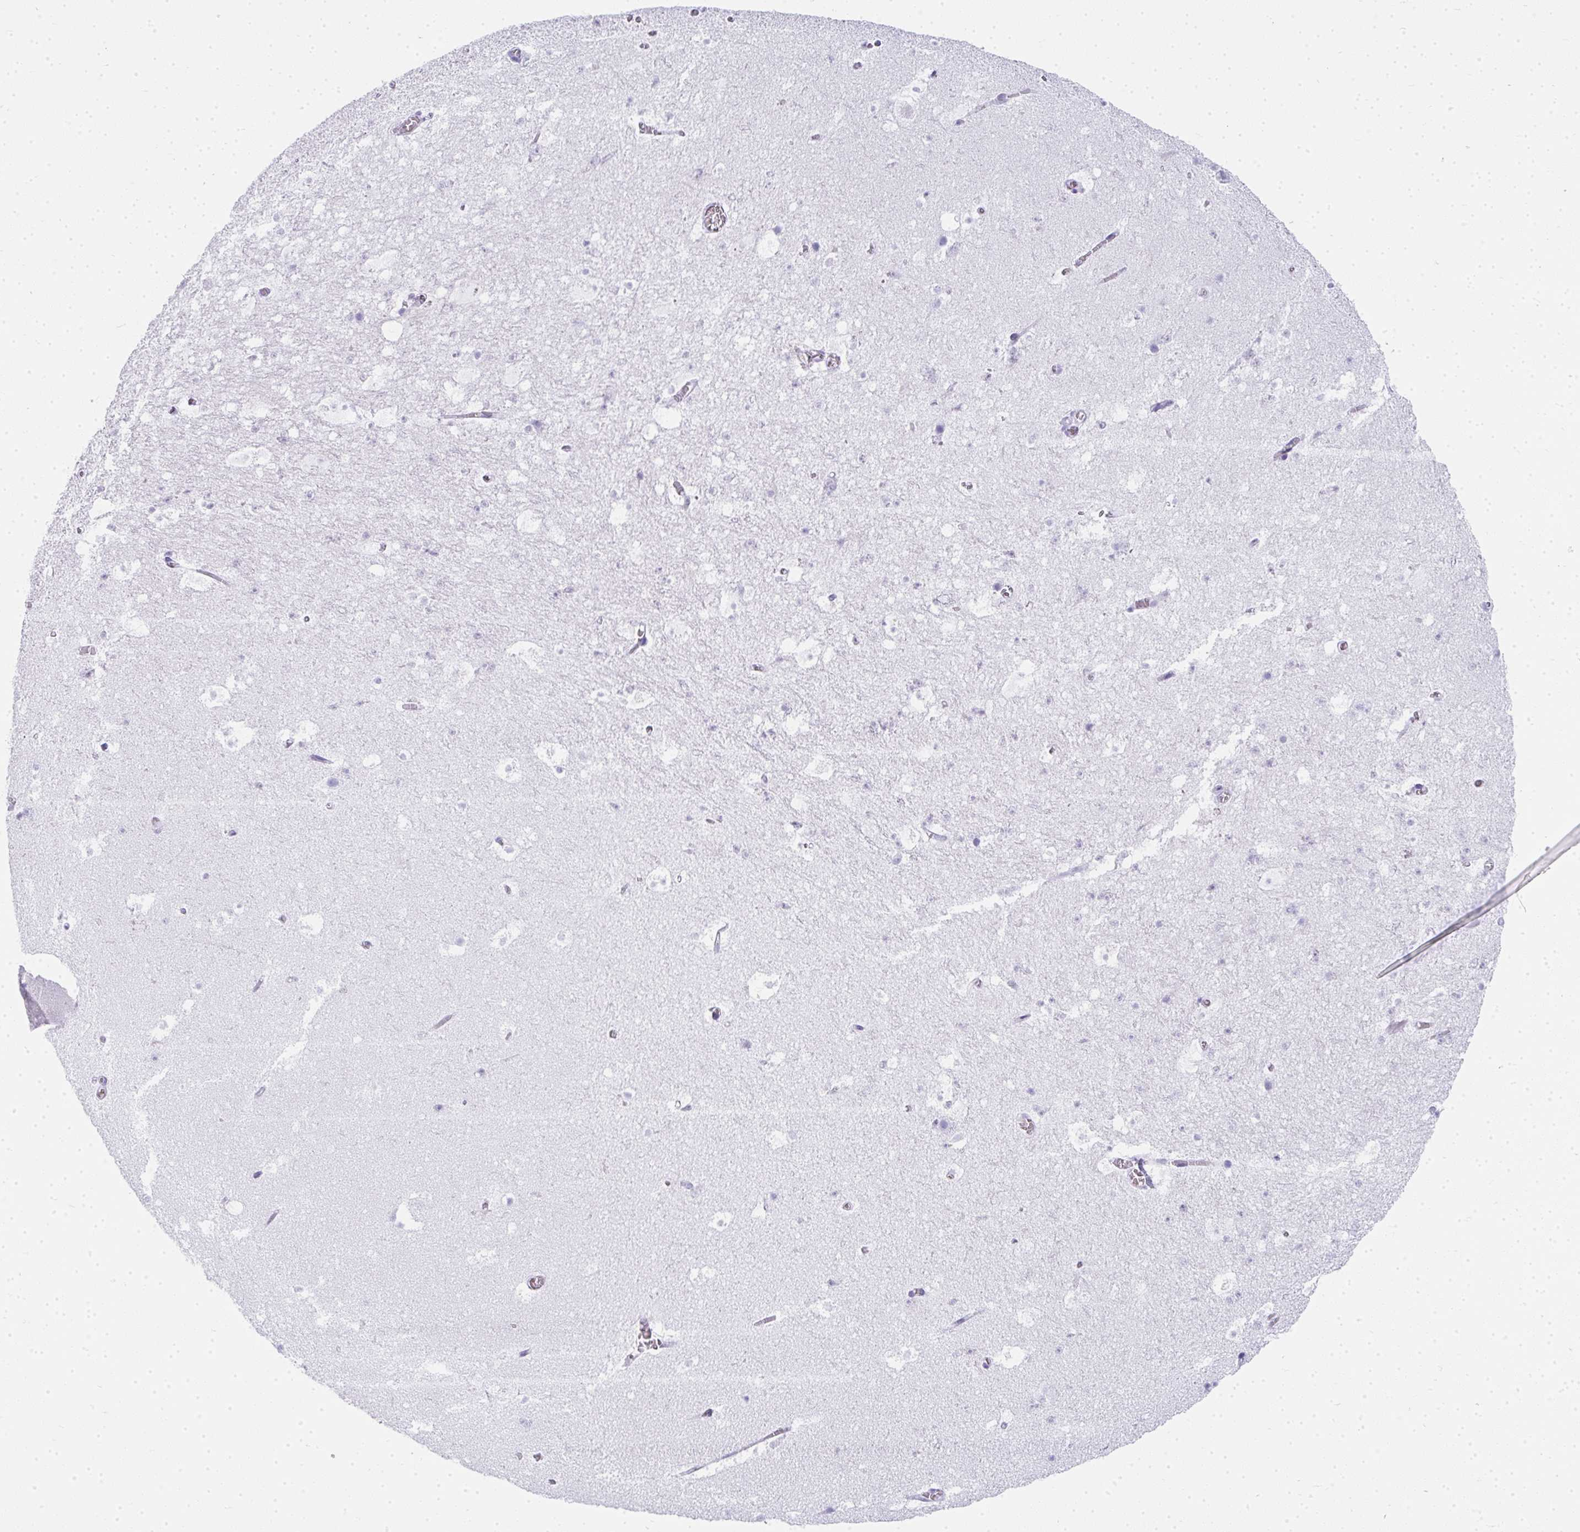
{"staining": {"intensity": "negative", "quantity": "none", "location": "none"}, "tissue": "hippocampus", "cell_type": "Glial cells", "image_type": "normal", "snomed": [{"axis": "morphology", "description": "Normal tissue, NOS"}, {"axis": "topography", "description": "Hippocampus"}], "caption": "Glial cells show no significant positivity in unremarkable hippocampus. The staining is performed using DAB (3,3'-diaminobenzidine) brown chromogen with nuclei counter-stained in using hematoxylin.", "gene": "ZSWIM3", "patient": {"sex": "female", "age": 42}}